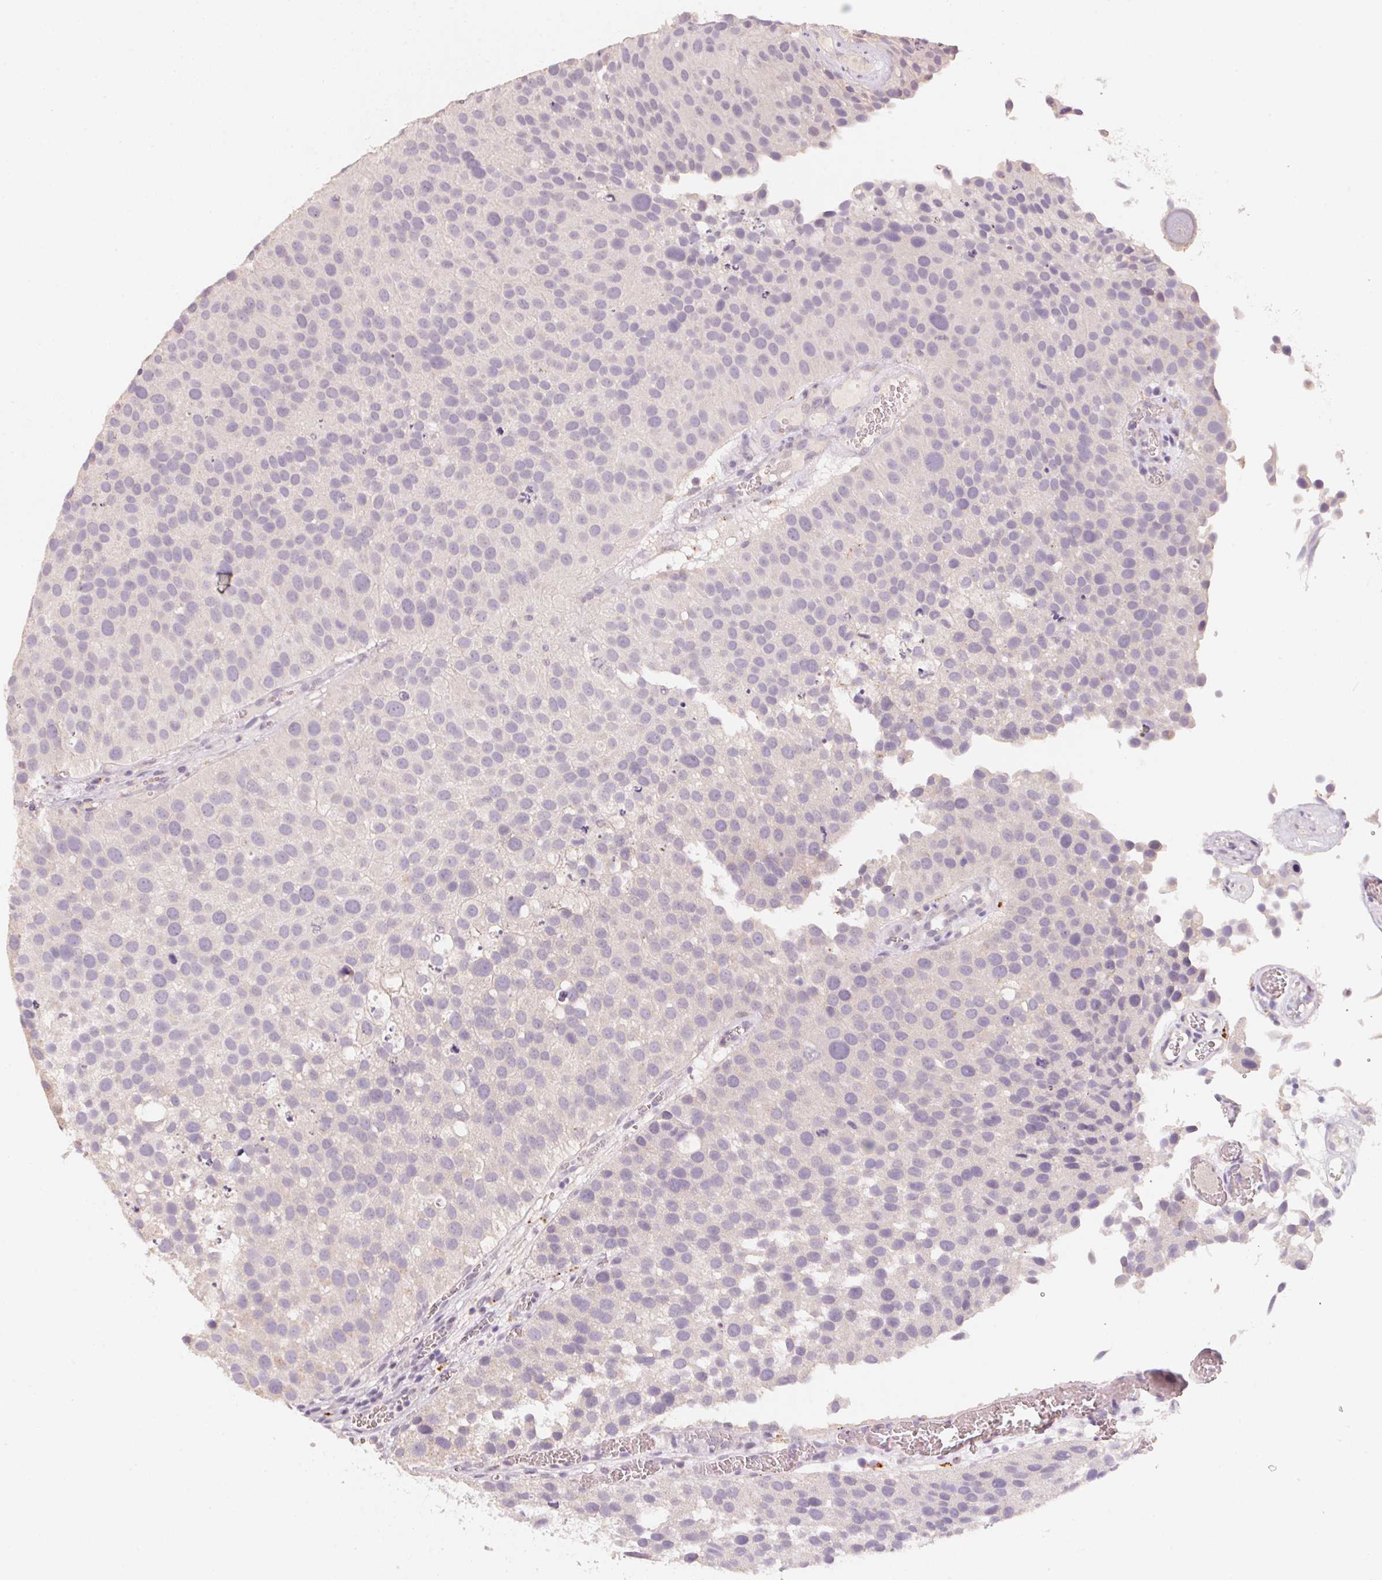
{"staining": {"intensity": "negative", "quantity": "none", "location": "none"}, "tissue": "urothelial cancer", "cell_type": "Tumor cells", "image_type": "cancer", "snomed": [{"axis": "morphology", "description": "Urothelial carcinoma, Low grade"}, {"axis": "topography", "description": "Urinary bladder"}], "caption": "An immunohistochemistry (IHC) image of urothelial cancer is shown. There is no staining in tumor cells of urothelial cancer. (DAB immunohistochemistry visualized using brightfield microscopy, high magnification).", "gene": "TREH", "patient": {"sex": "female", "age": 69}}